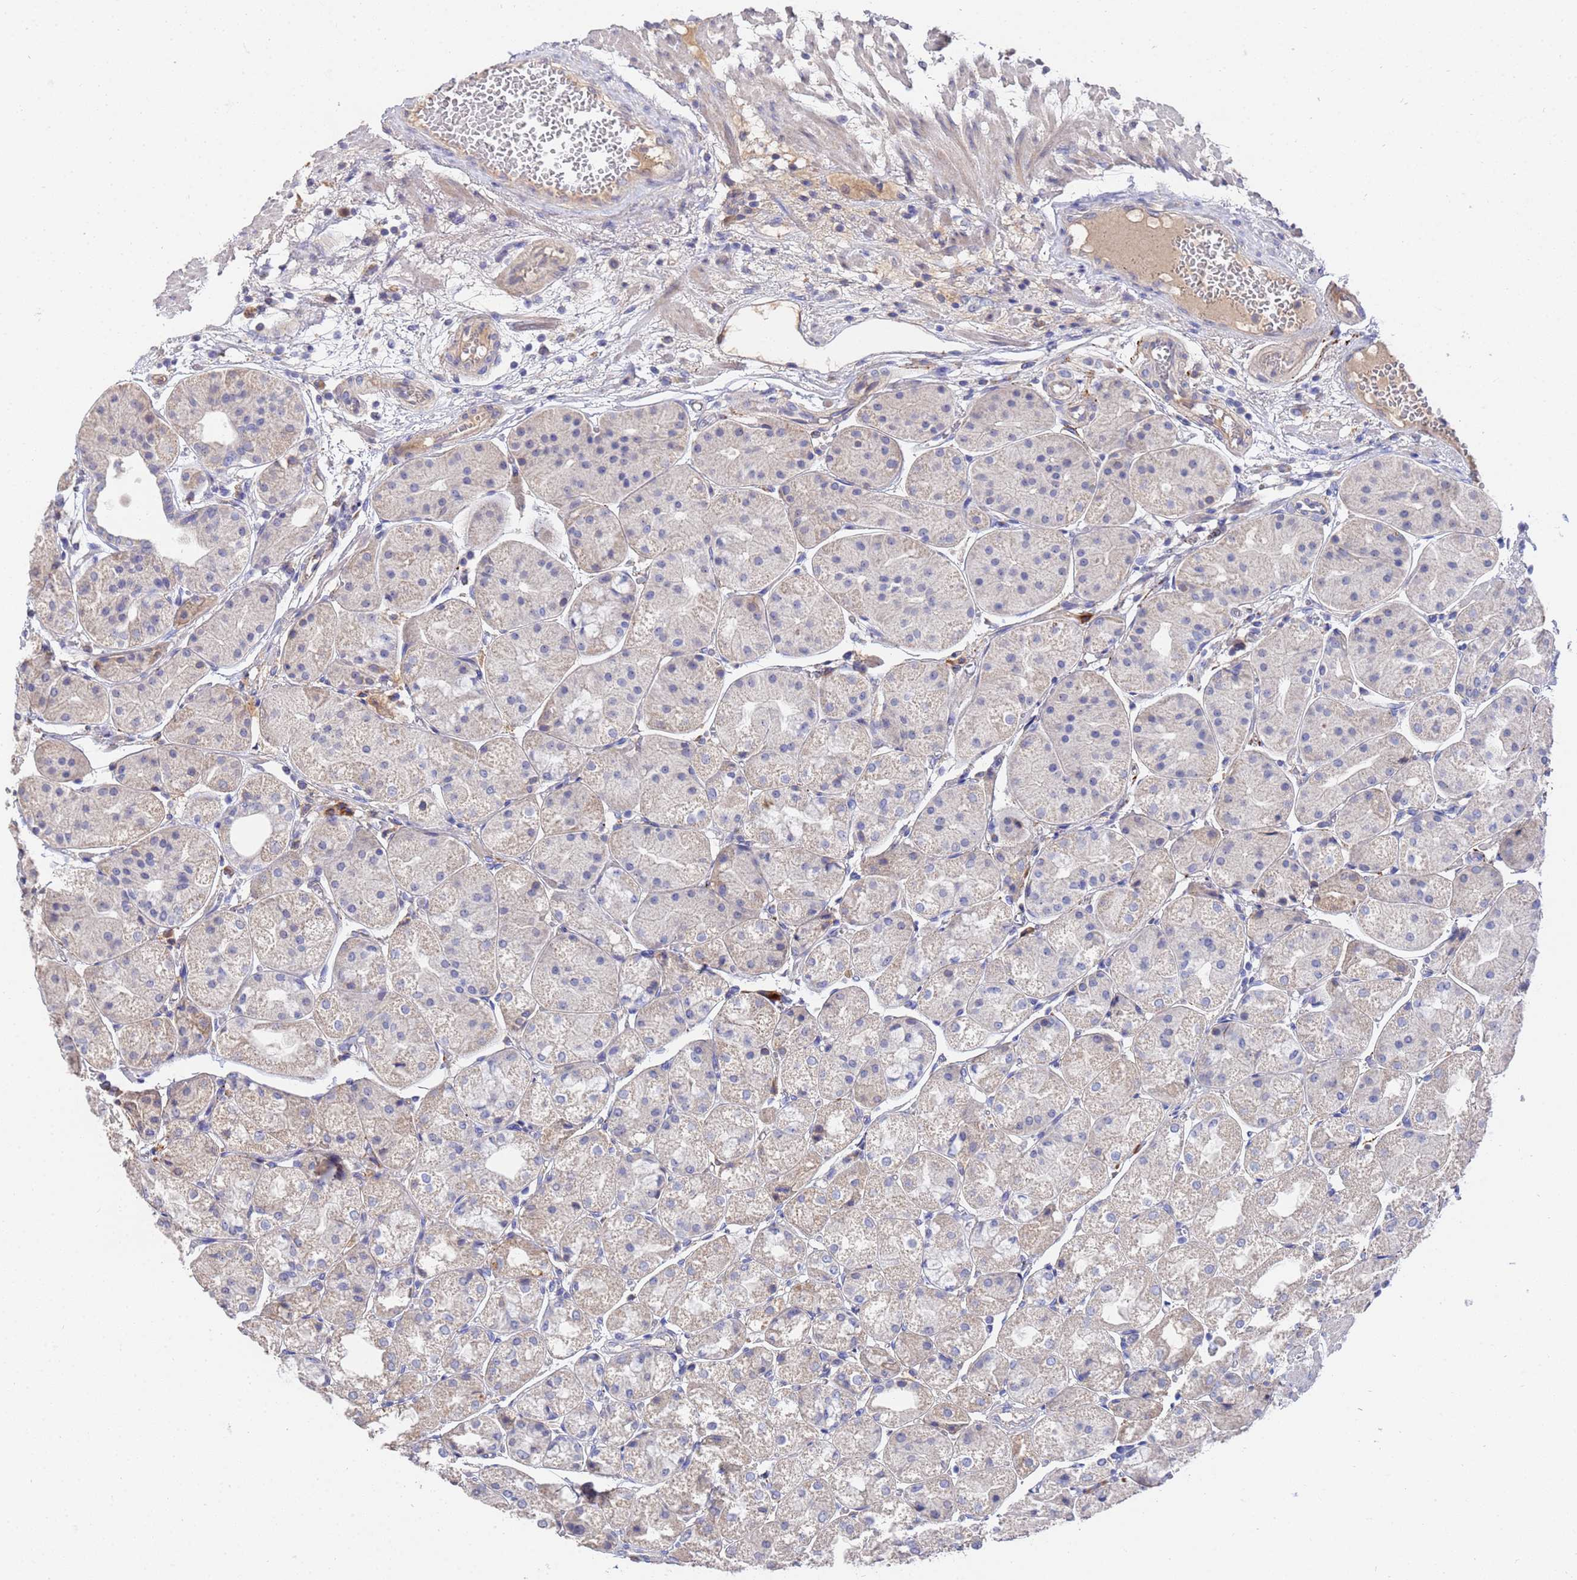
{"staining": {"intensity": "weak", "quantity": "<25%", "location": "cytoplasmic/membranous"}, "tissue": "stomach", "cell_type": "Glandular cells", "image_type": "normal", "snomed": [{"axis": "morphology", "description": "Normal tissue, NOS"}, {"axis": "topography", "description": "Stomach, upper"}], "caption": "A high-resolution micrograph shows immunohistochemistry (IHC) staining of benign stomach, which displays no significant positivity in glandular cells.", "gene": "TCP10L", "patient": {"sex": "male", "age": 72}}